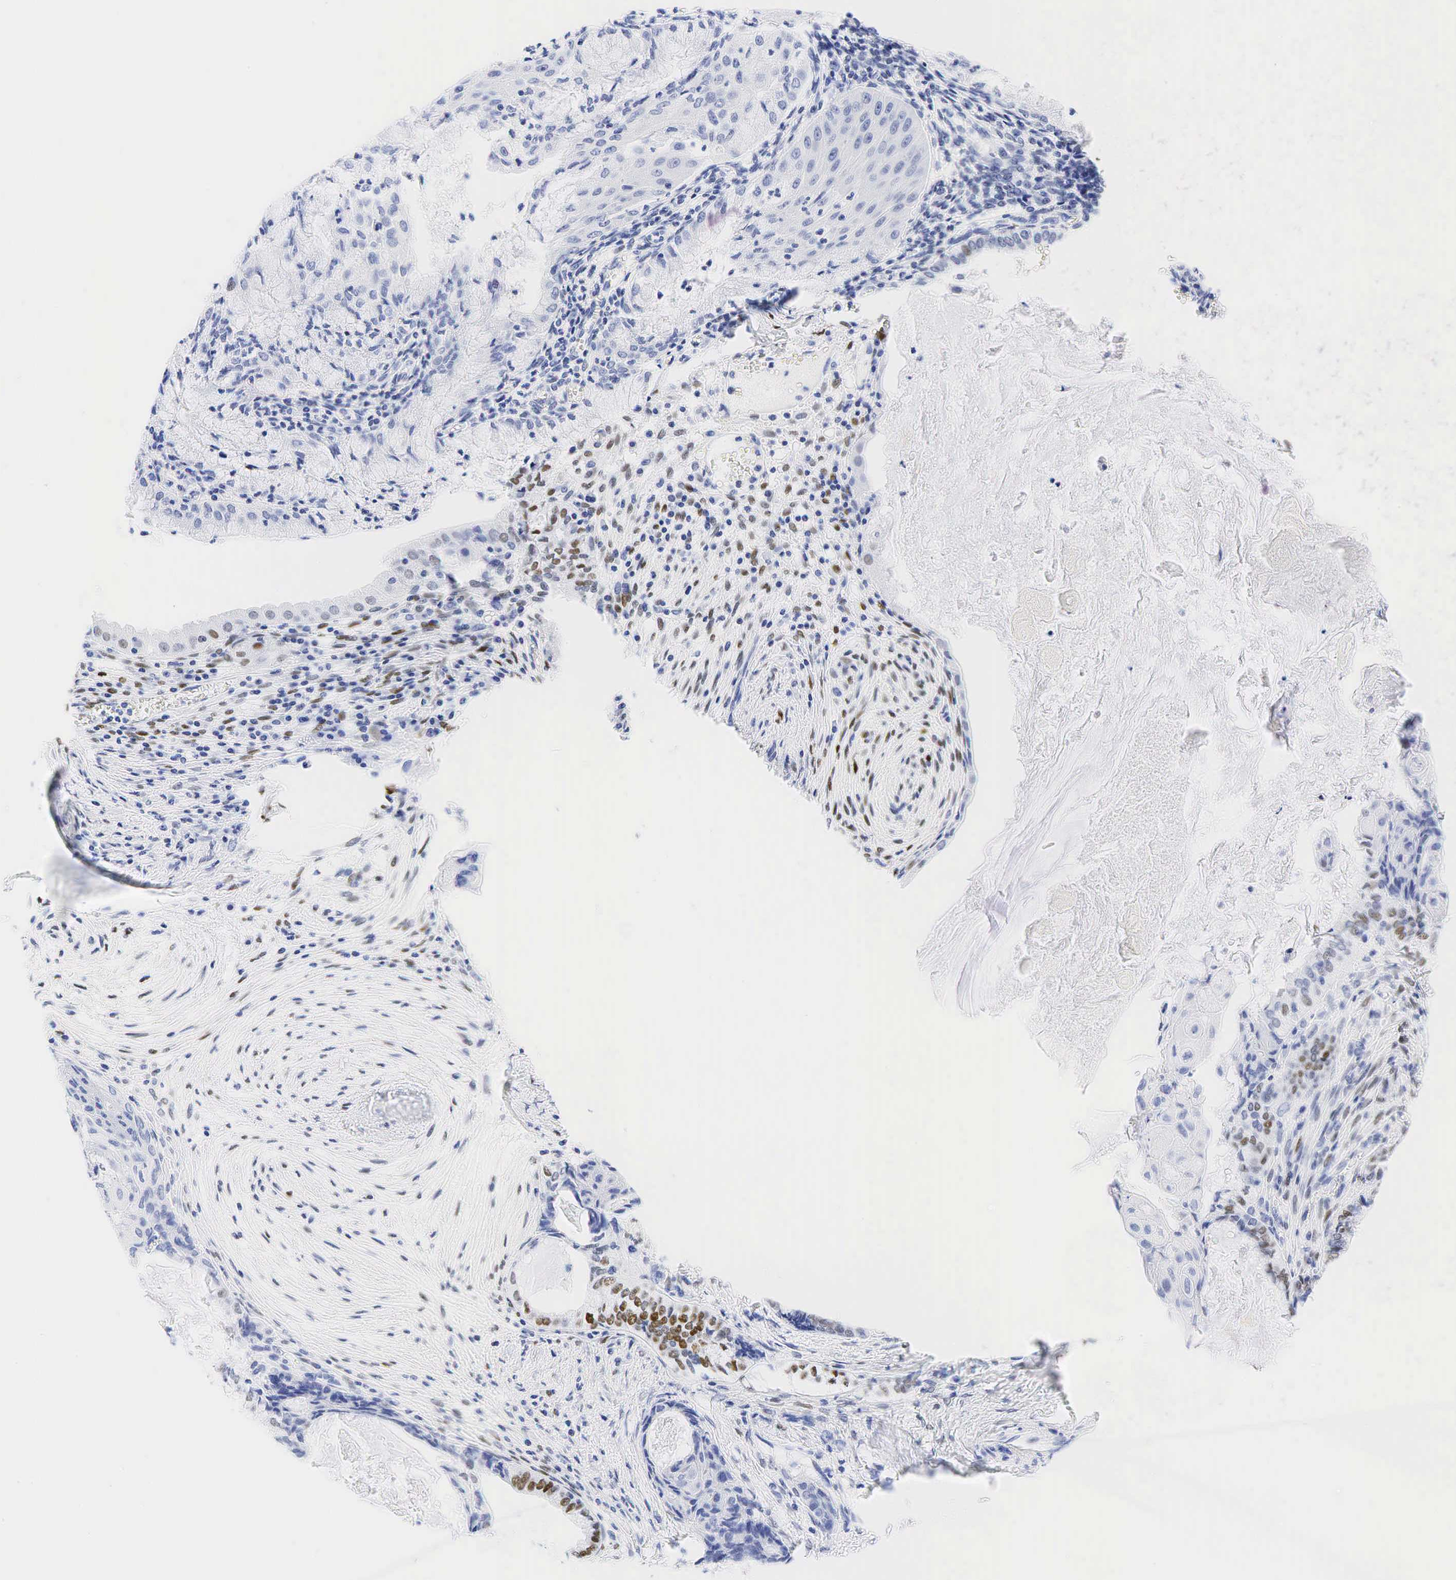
{"staining": {"intensity": "weak", "quantity": "25%-75%", "location": "nuclear"}, "tissue": "endometrial cancer", "cell_type": "Tumor cells", "image_type": "cancer", "snomed": [{"axis": "morphology", "description": "Adenocarcinoma, NOS"}, {"axis": "topography", "description": "Endometrium"}], "caption": "A micrograph showing weak nuclear staining in about 25%-75% of tumor cells in endometrial cancer, as visualized by brown immunohistochemical staining.", "gene": "ESR1", "patient": {"sex": "female", "age": 79}}